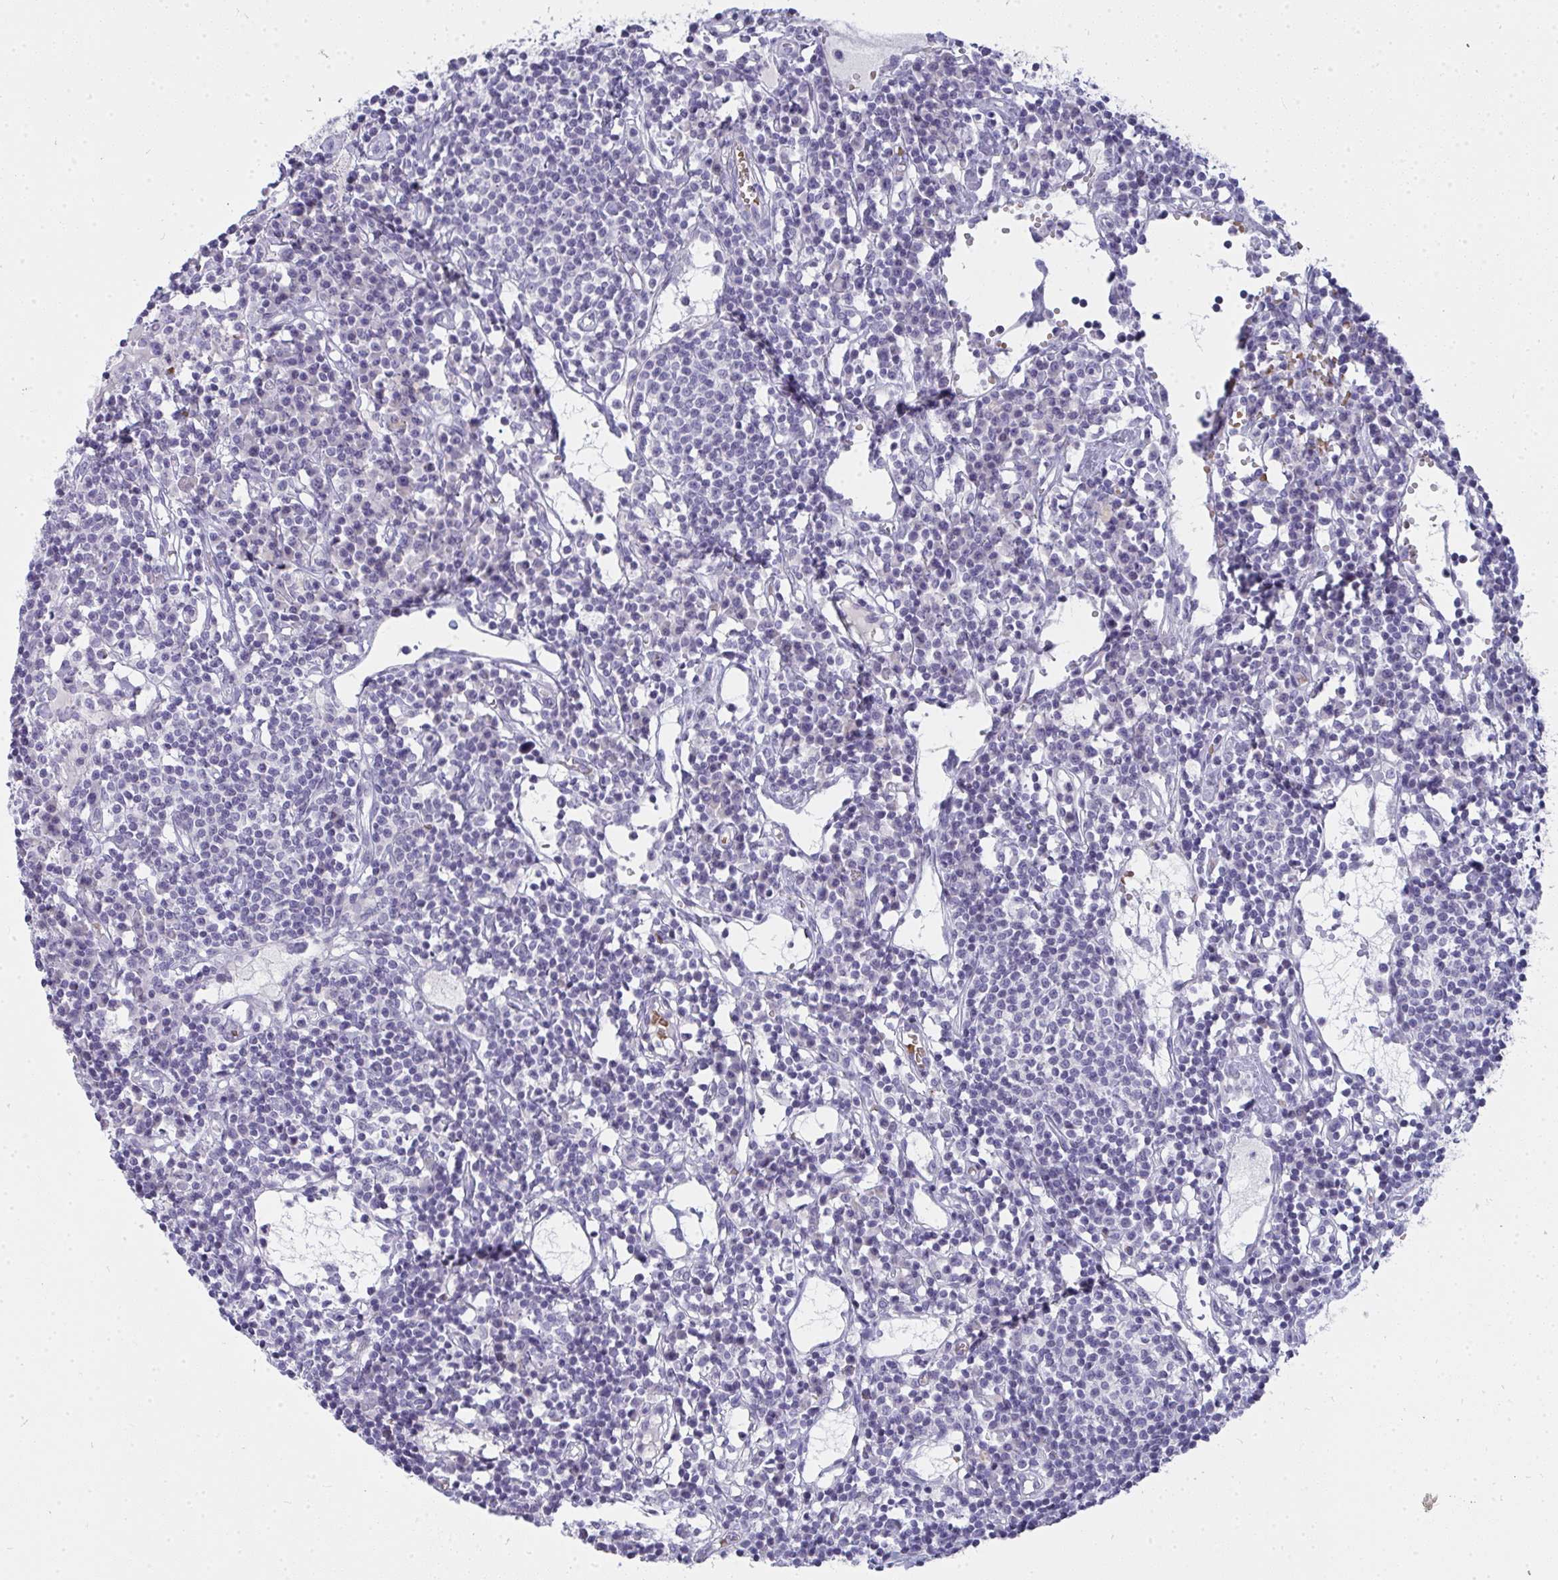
{"staining": {"intensity": "negative", "quantity": "none", "location": "none"}, "tissue": "lymph node", "cell_type": "Germinal center cells", "image_type": "normal", "snomed": [{"axis": "morphology", "description": "Normal tissue, NOS"}, {"axis": "topography", "description": "Lymph node"}], "caption": "High magnification brightfield microscopy of unremarkable lymph node stained with DAB (3,3'-diaminobenzidine) (brown) and counterstained with hematoxylin (blue): germinal center cells show no significant positivity. (Stains: DAB immunohistochemistry with hematoxylin counter stain, Microscopy: brightfield microscopy at high magnification).", "gene": "ZNF182", "patient": {"sex": "female", "age": 78}}